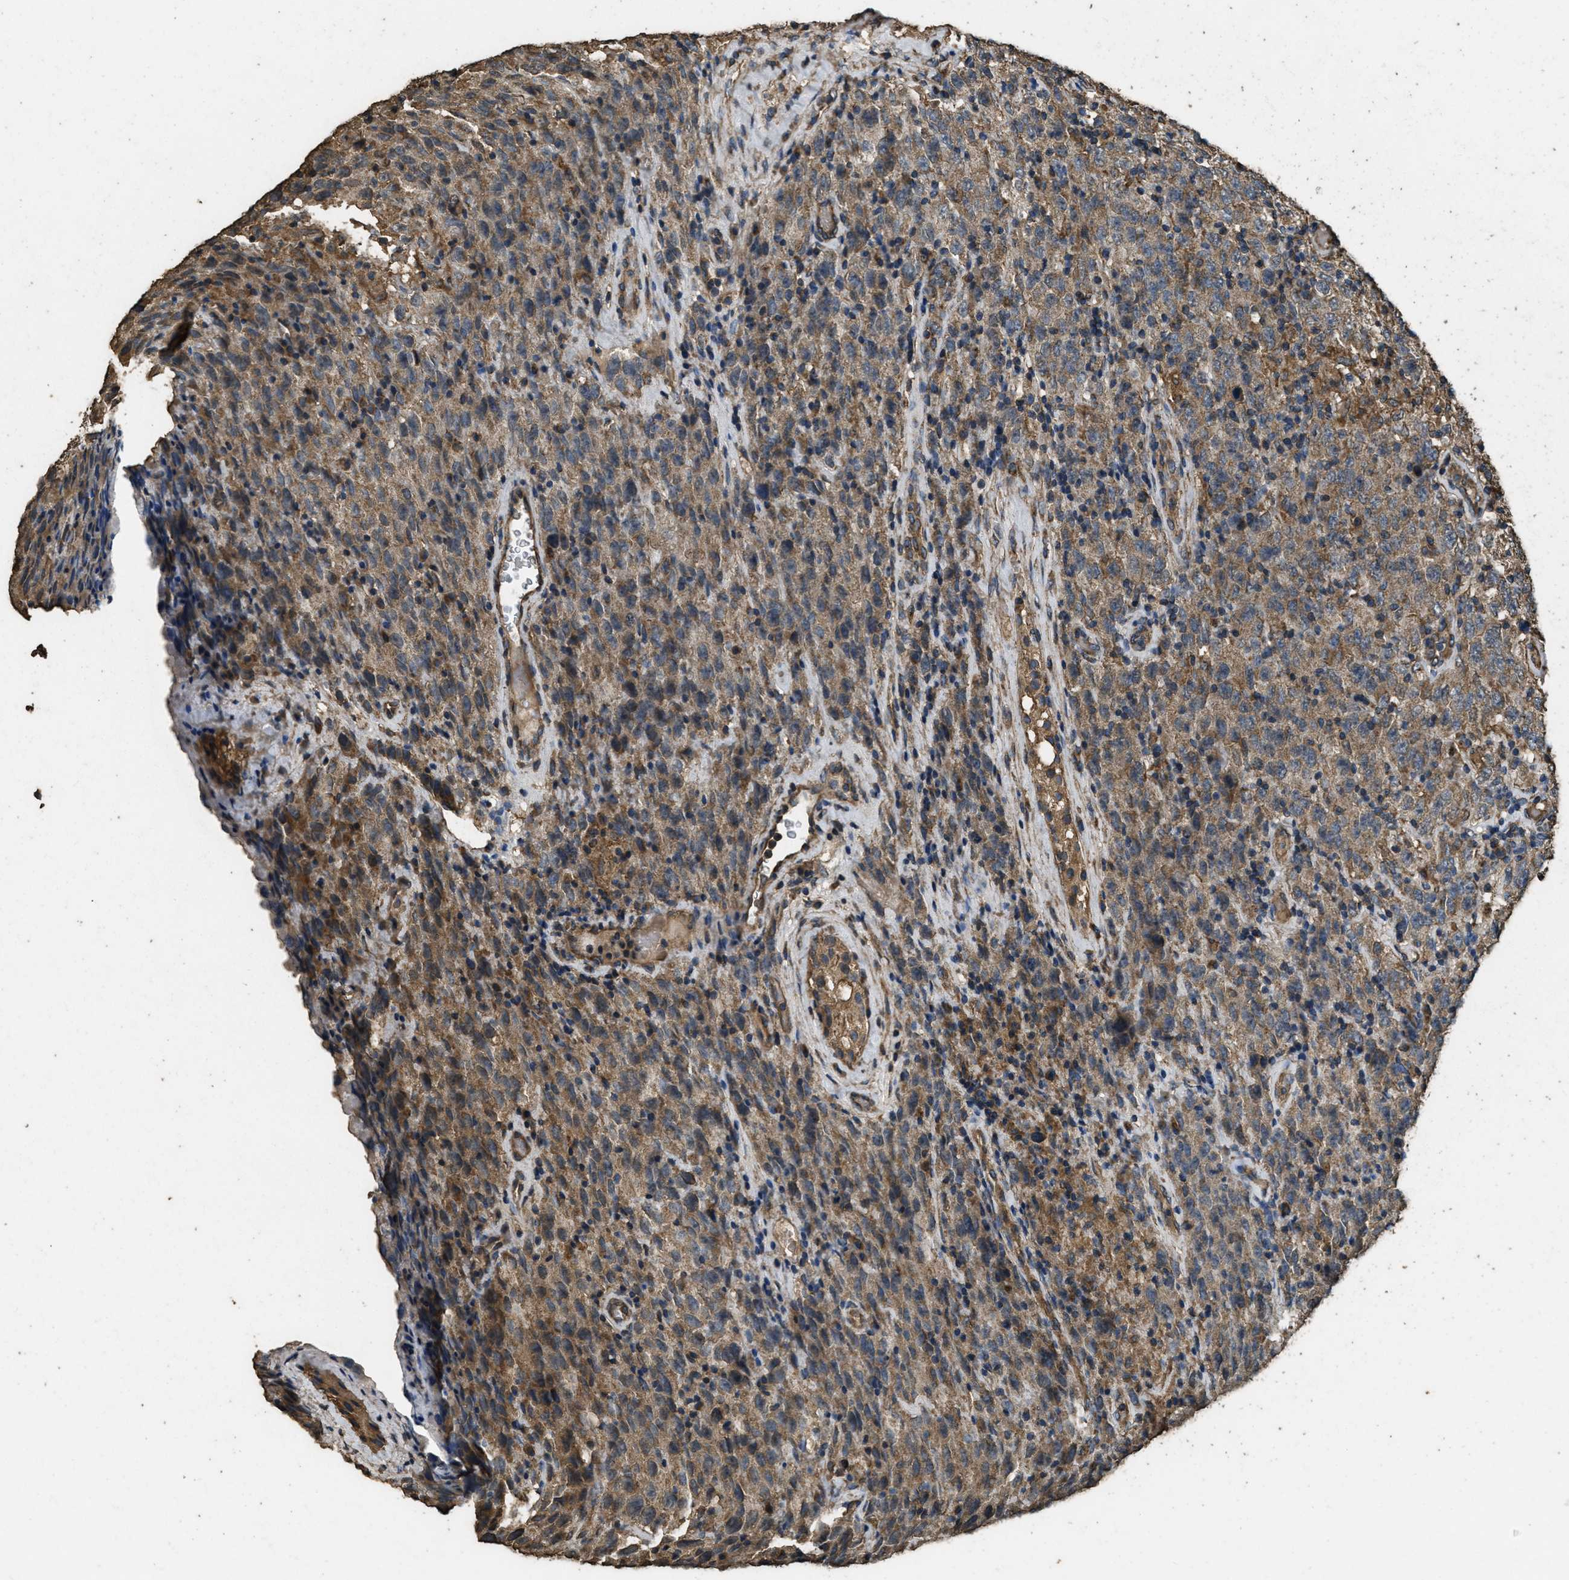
{"staining": {"intensity": "moderate", "quantity": ">75%", "location": "cytoplasmic/membranous"}, "tissue": "testis cancer", "cell_type": "Tumor cells", "image_type": "cancer", "snomed": [{"axis": "morphology", "description": "Seminoma, NOS"}, {"axis": "topography", "description": "Testis"}], "caption": "Immunohistochemical staining of testis cancer (seminoma) shows medium levels of moderate cytoplasmic/membranous protein positivity in about >75% of tumor cells.", "gene": "CYRIA", "patient": {"sex": "male", "age": 52}}